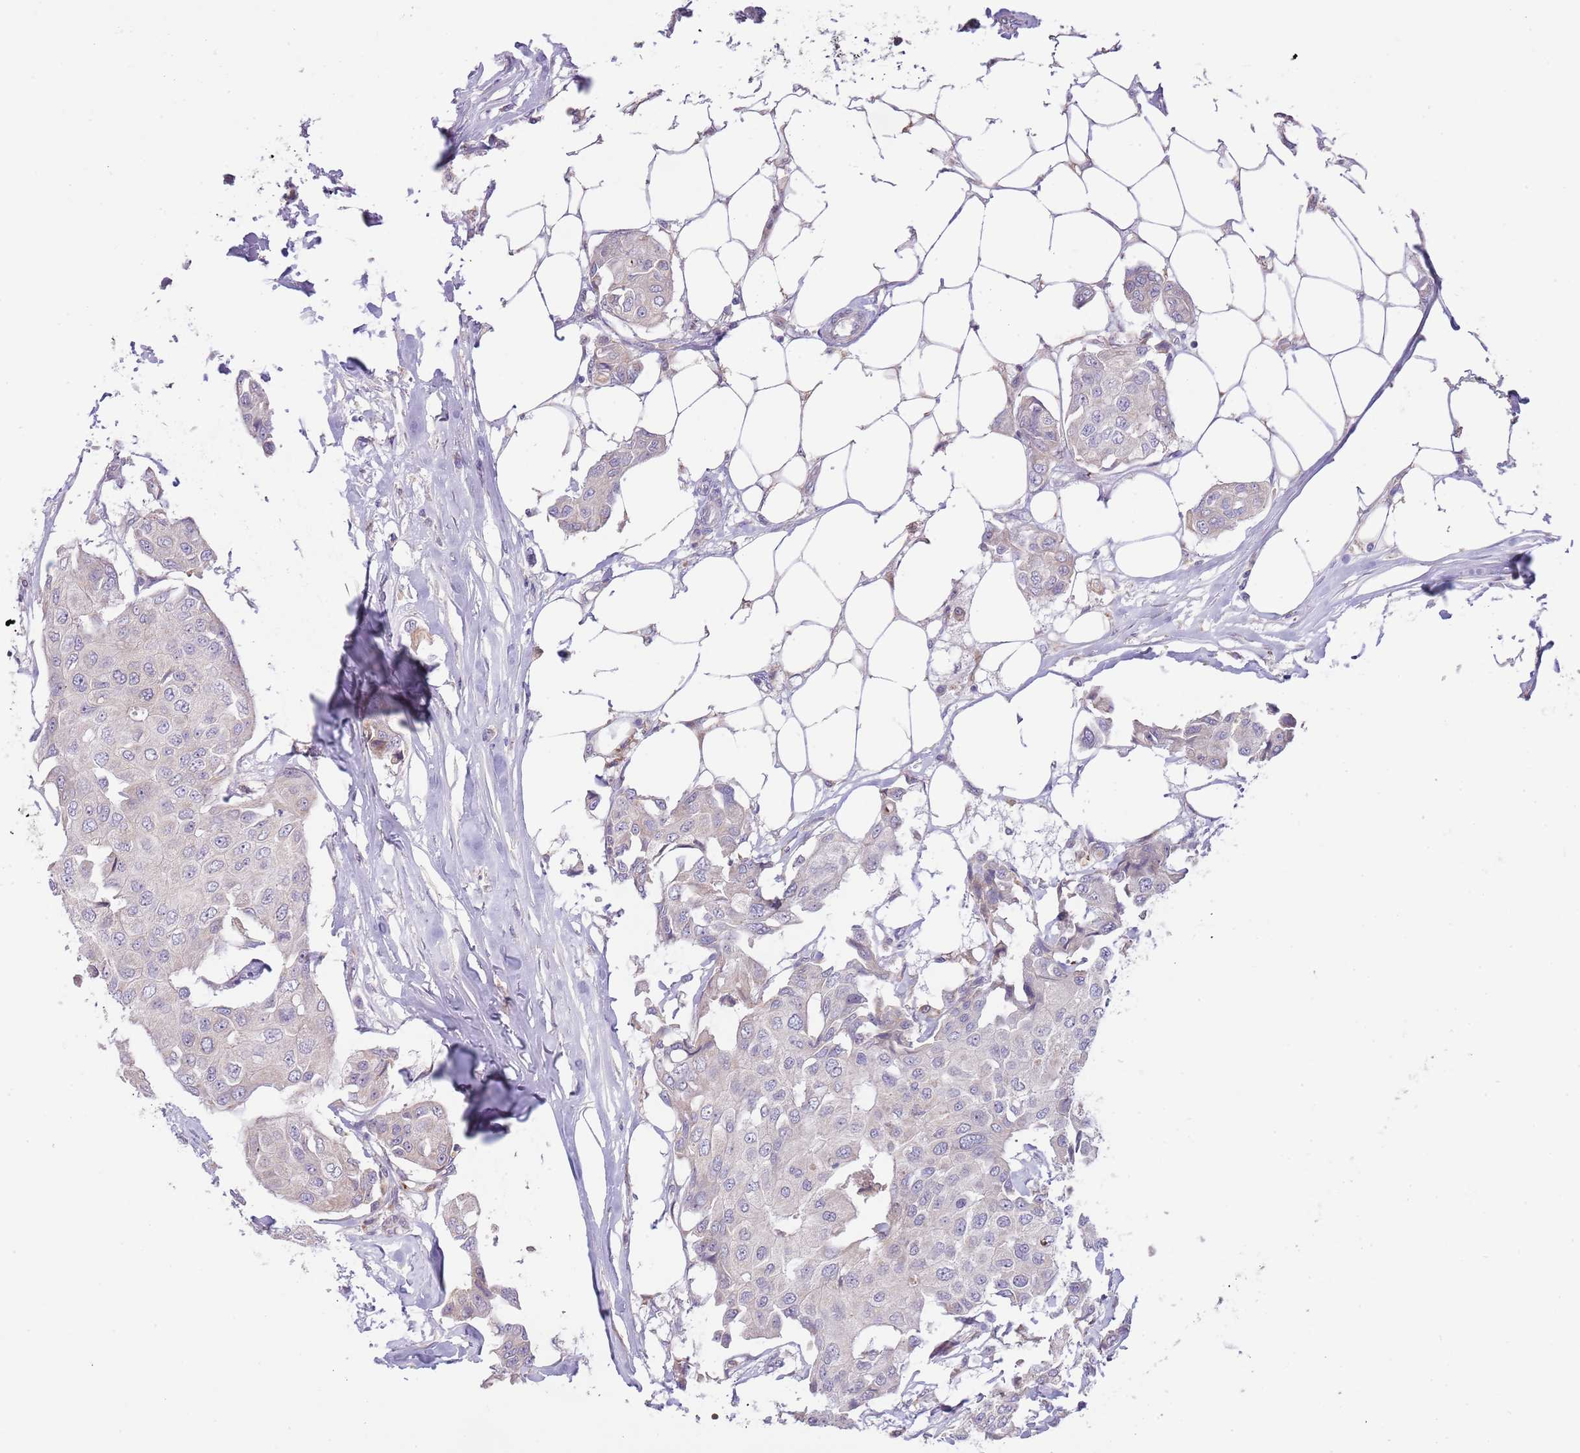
{"staining": {"intensity": "negative", "quantity": "none", "location": "none"}, "tissue": "breast cancer", "cell_type": "Tumor cells", "image_type": "cancer", "snomed": [{"axis": "morphology", "description": "Duct carcinoma"}, {"axis": "topography", "description": "Breast"}, {"axis": "topography", "description": "Lymph node"}], "caption": "Immunohistochemical staining of human infiltrating ductal carcinoma (breast) reveals no significant positivity in tumor cells.", "gene": "AP1S2", "patient": {"sex": "female", "age": 80}}